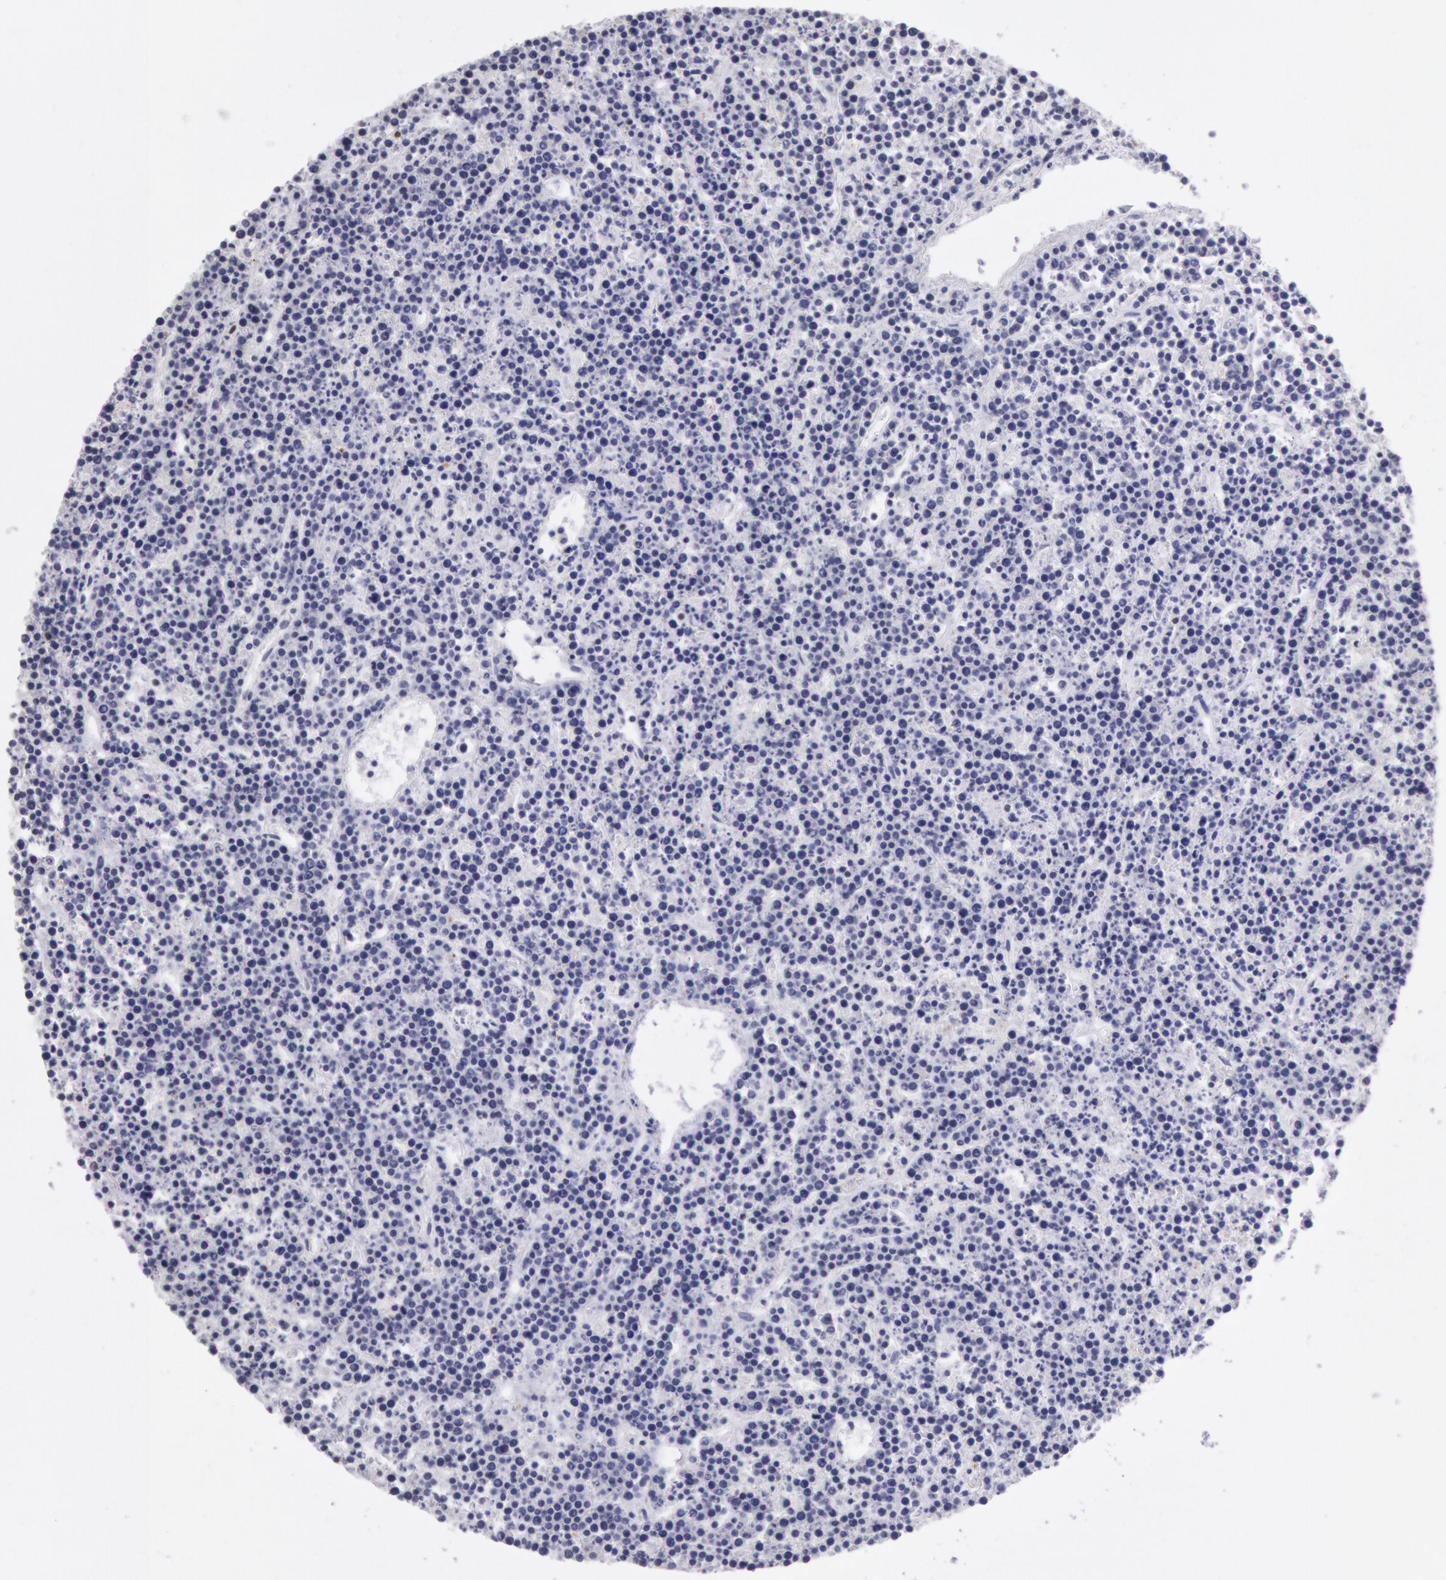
{"staining": {"intensity": "negative", "quantity": "none", "location": "none"}, "tissue": "lymphoma", "cell_type": "Tumor cells", "image_type": "cancer", "snomed": [{"axis": "morphology", "description": "Malignant lymphoma, non-Hodgkin's type, High grade"}, {"axis": "topography", "description": "Ovary"}], "caption": "Protein analysis of high-grade malignant lymphoma, non-Hodgkin's type displays no significant positivity in tumor cells.", "gene": "HIF1A", "patient": {"sex": "female", "age": 56}}